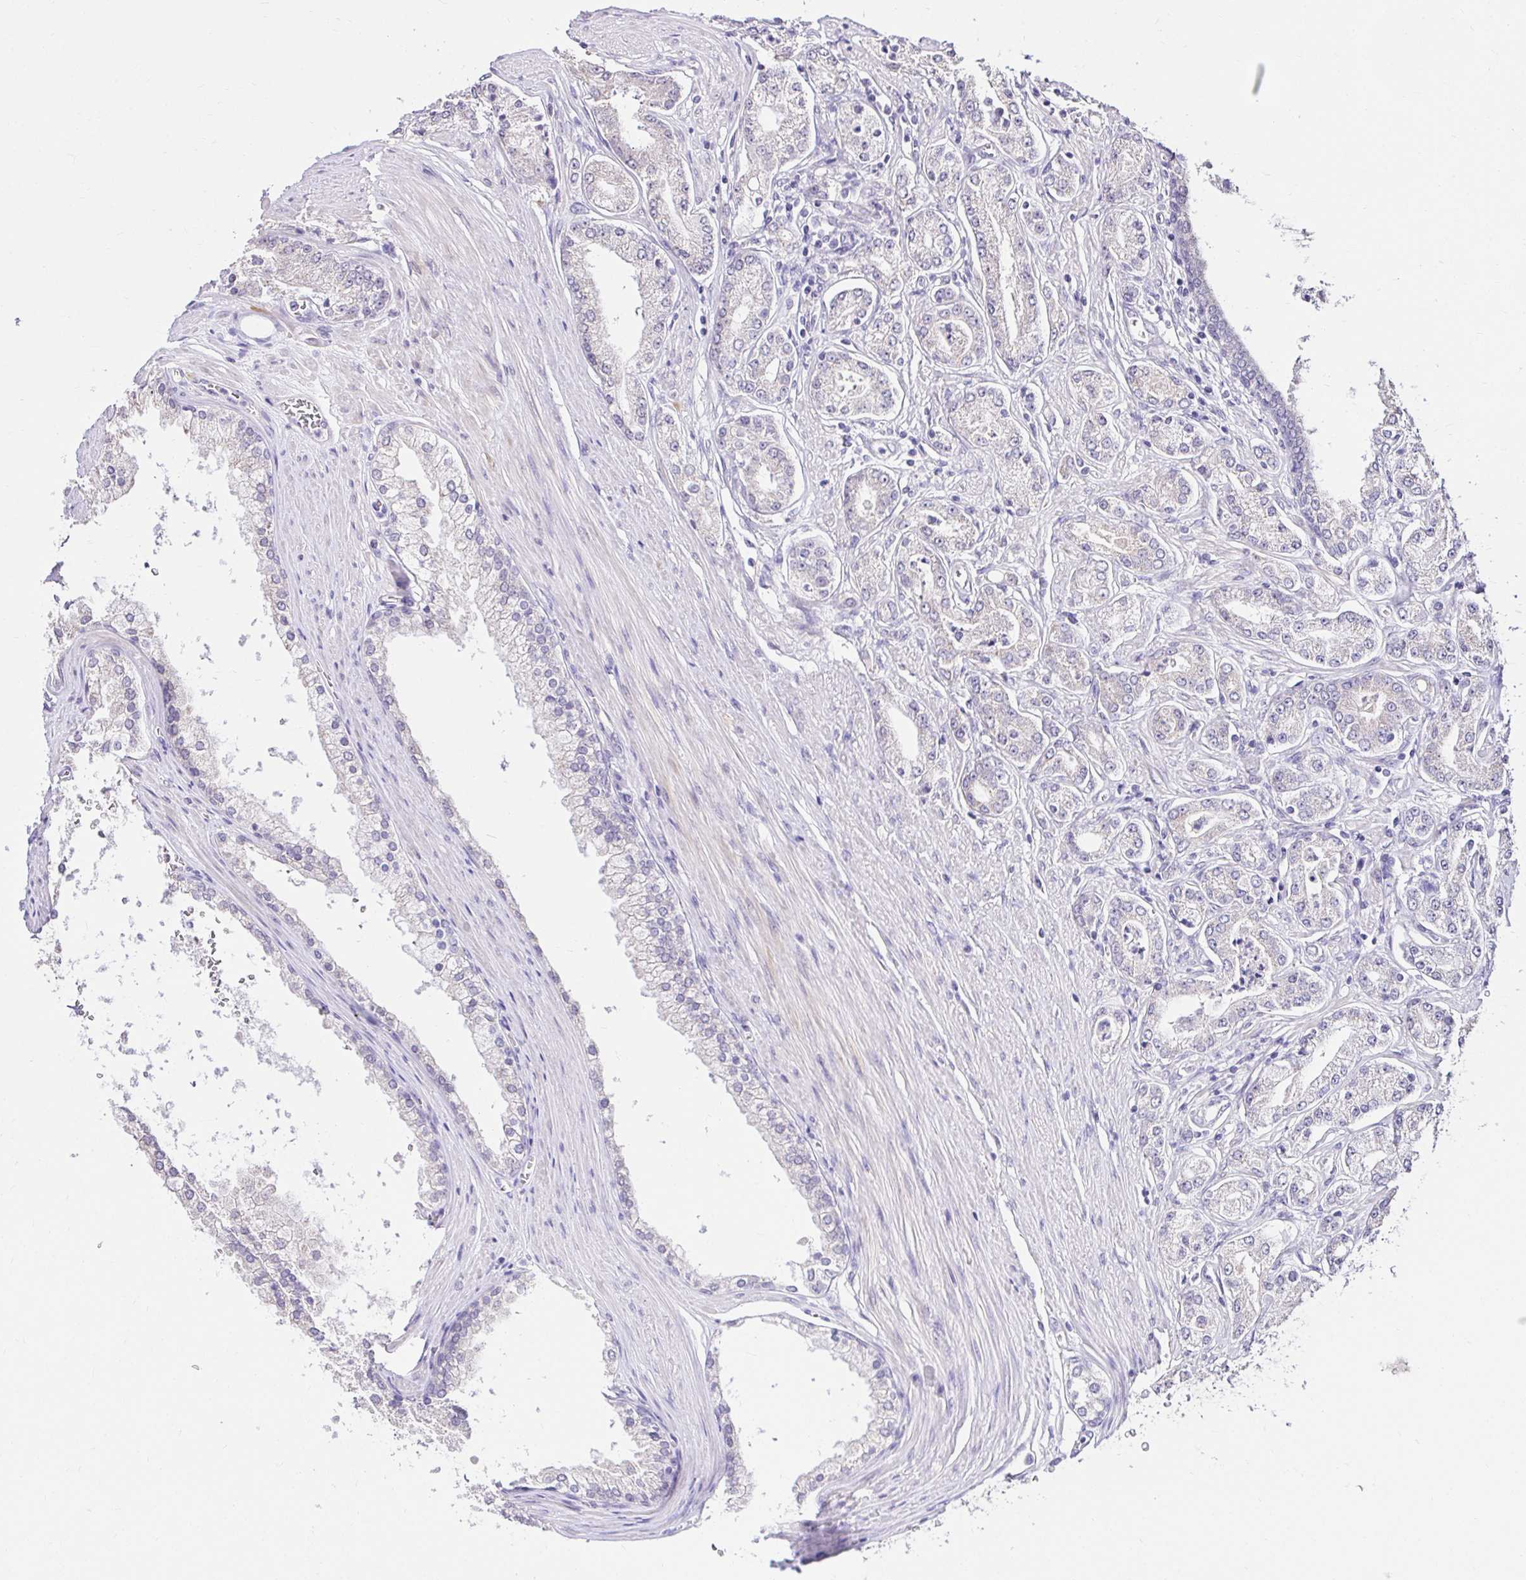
{"staining": {"intensity": "negative", "quantity": "none", "location": "none"}, "tissue": "prostate cancer", "cell_type": "Tumor cells", "image_type": "cancer", "snomed": [{"axis": "morphology", "description": "Adenocarcinoma, High grade"}, {"axis": "topography", "description": "Prostate"}], "caption": "The image shows no significant positivity in tumor cells of prostate adenocarcinoma (high-grade).", "gene": "KIAA1210", "patient": {"sex": "male", "age": 66}}